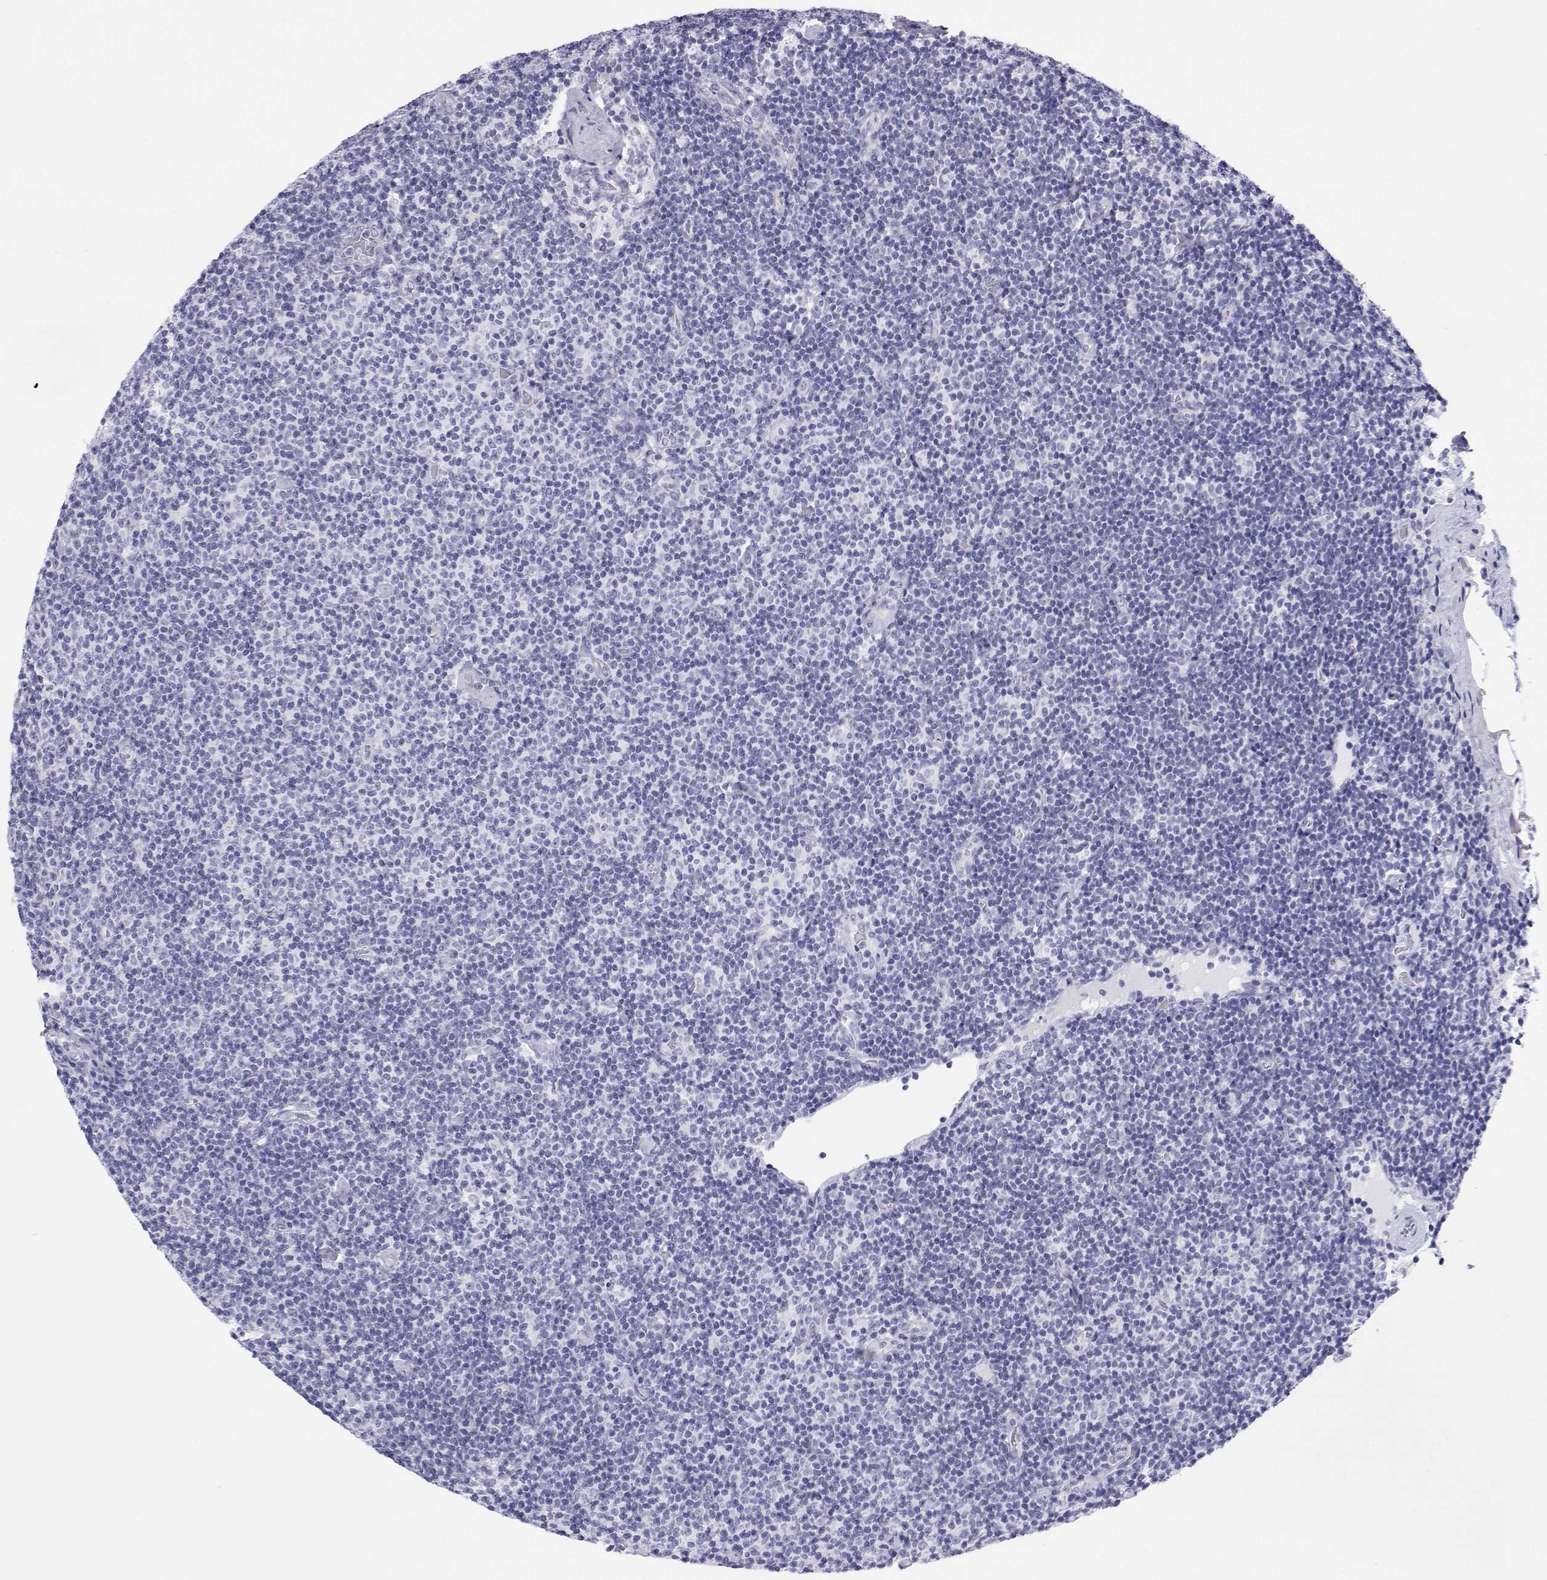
{"staining": {"intensity": "negative", "quantity": "none", "location": "none"}, "tissue": "lymphoma", "cell_type": "Tumor cells", "image_type": "cancer", "snomed": [{"axis": "morphology", "description": "Malignant lymphoma, non-Hodgkin's type, Low grade"}, {"axis": "topography", "description": "Lymph node"}], "caption": "Micrograph shows no significant protein expression in tumor cells of malignant lymphoma, non-Hodgkin's type (low-grade). Brightfield microscopy of immunohistochemistry stained with DAB (3,3'-diaminobenzidine) (brown) and hematoxylin (blue), captured at high magnification.", "gene": "BHMT", "patient": {"sex": "male", "age": 81}}